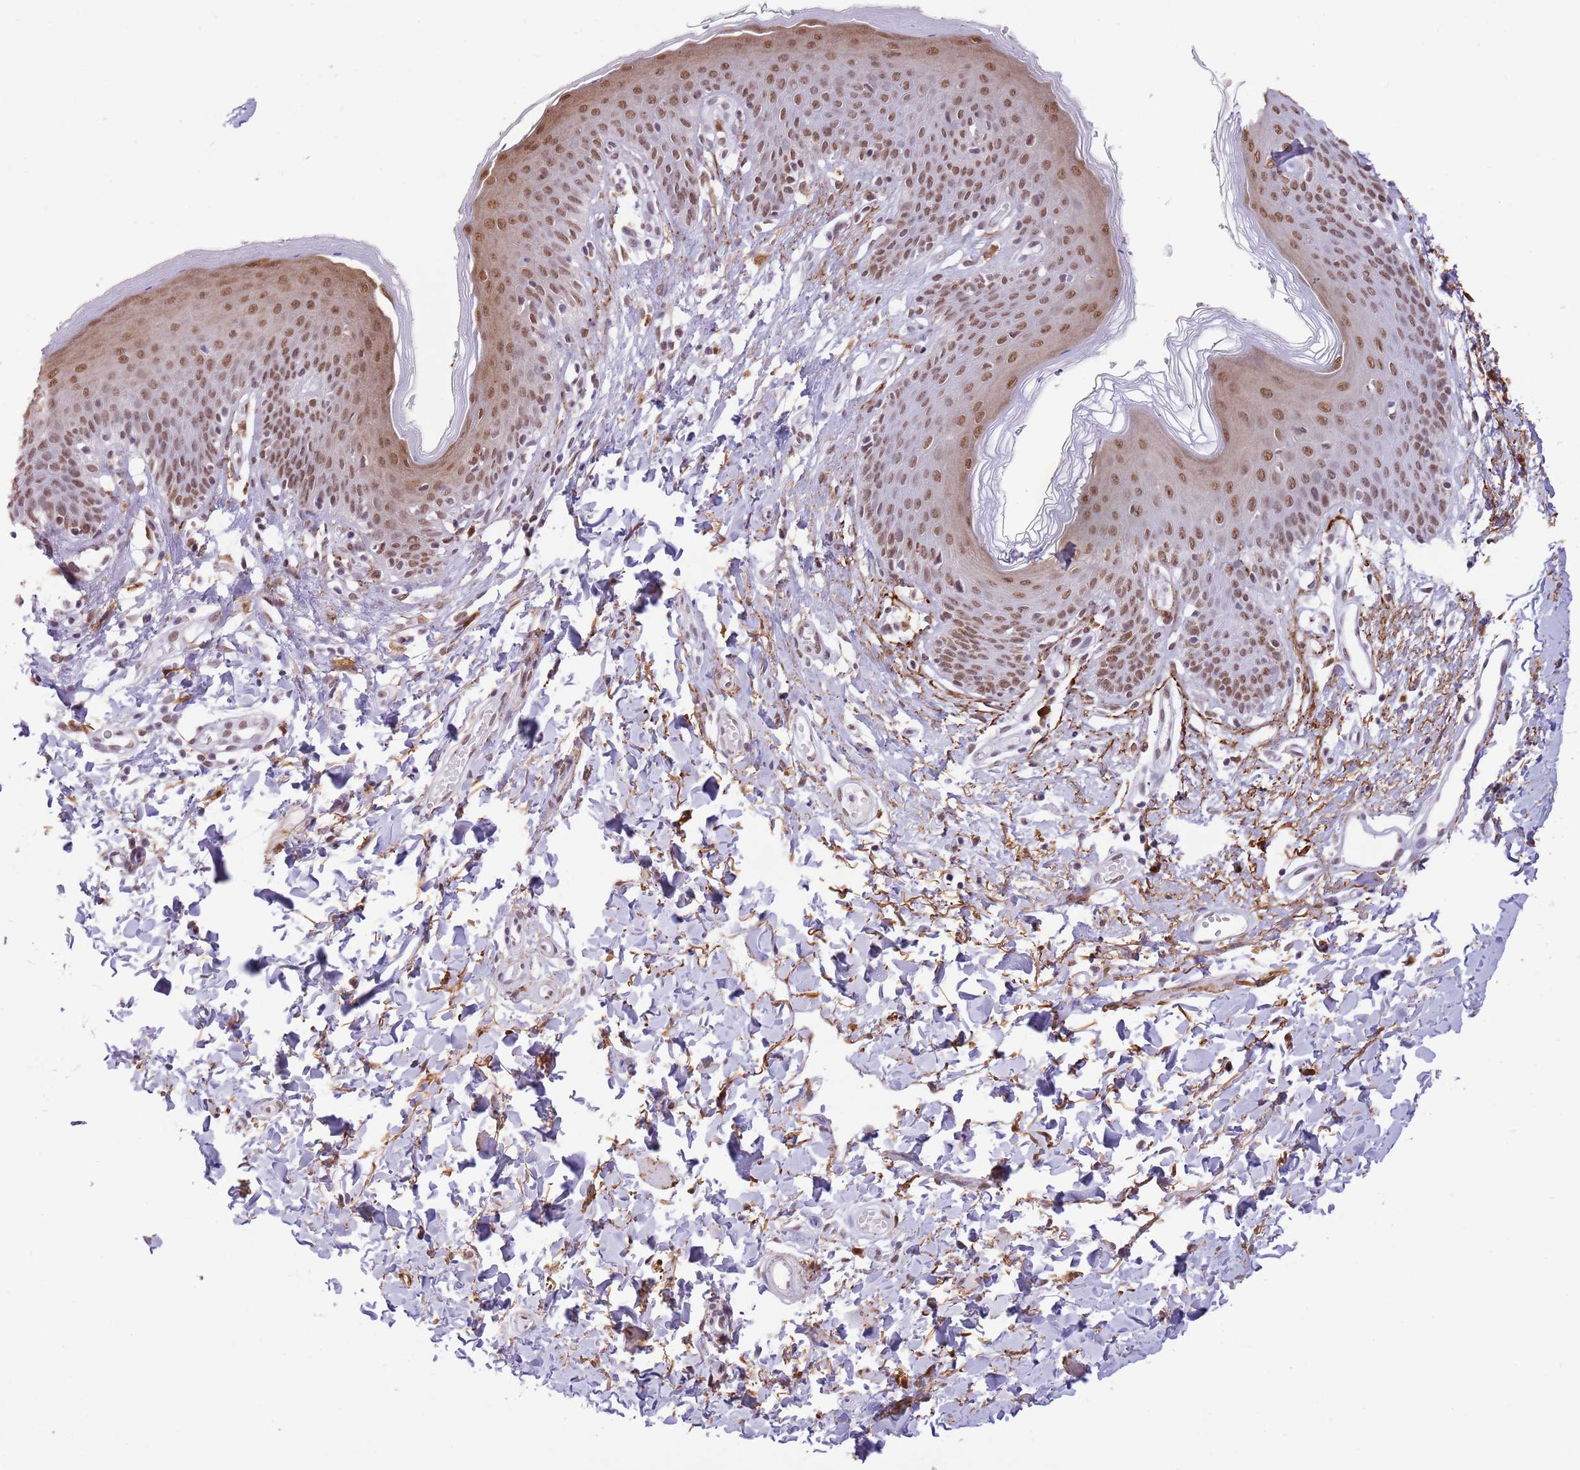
{"staining": {"intensity": "moderate", "quantity": ">75%", "location": "nuclear"}, "tissue": "skin", "cell_type": "Epidermal cells", "image_type": "normal", "snomed": [{"axis": "morphology", "description": "Normal tissue, NOS"}, {"axis": "topography", "description": "Vulva"}], "caption": "Protein staining by IHC displays moderate nuclear positivity in about >75% of epidermal cells in unremarkable skin.", "gene": "TRIM32", "patient": {"sex": "female", "age": 66}}